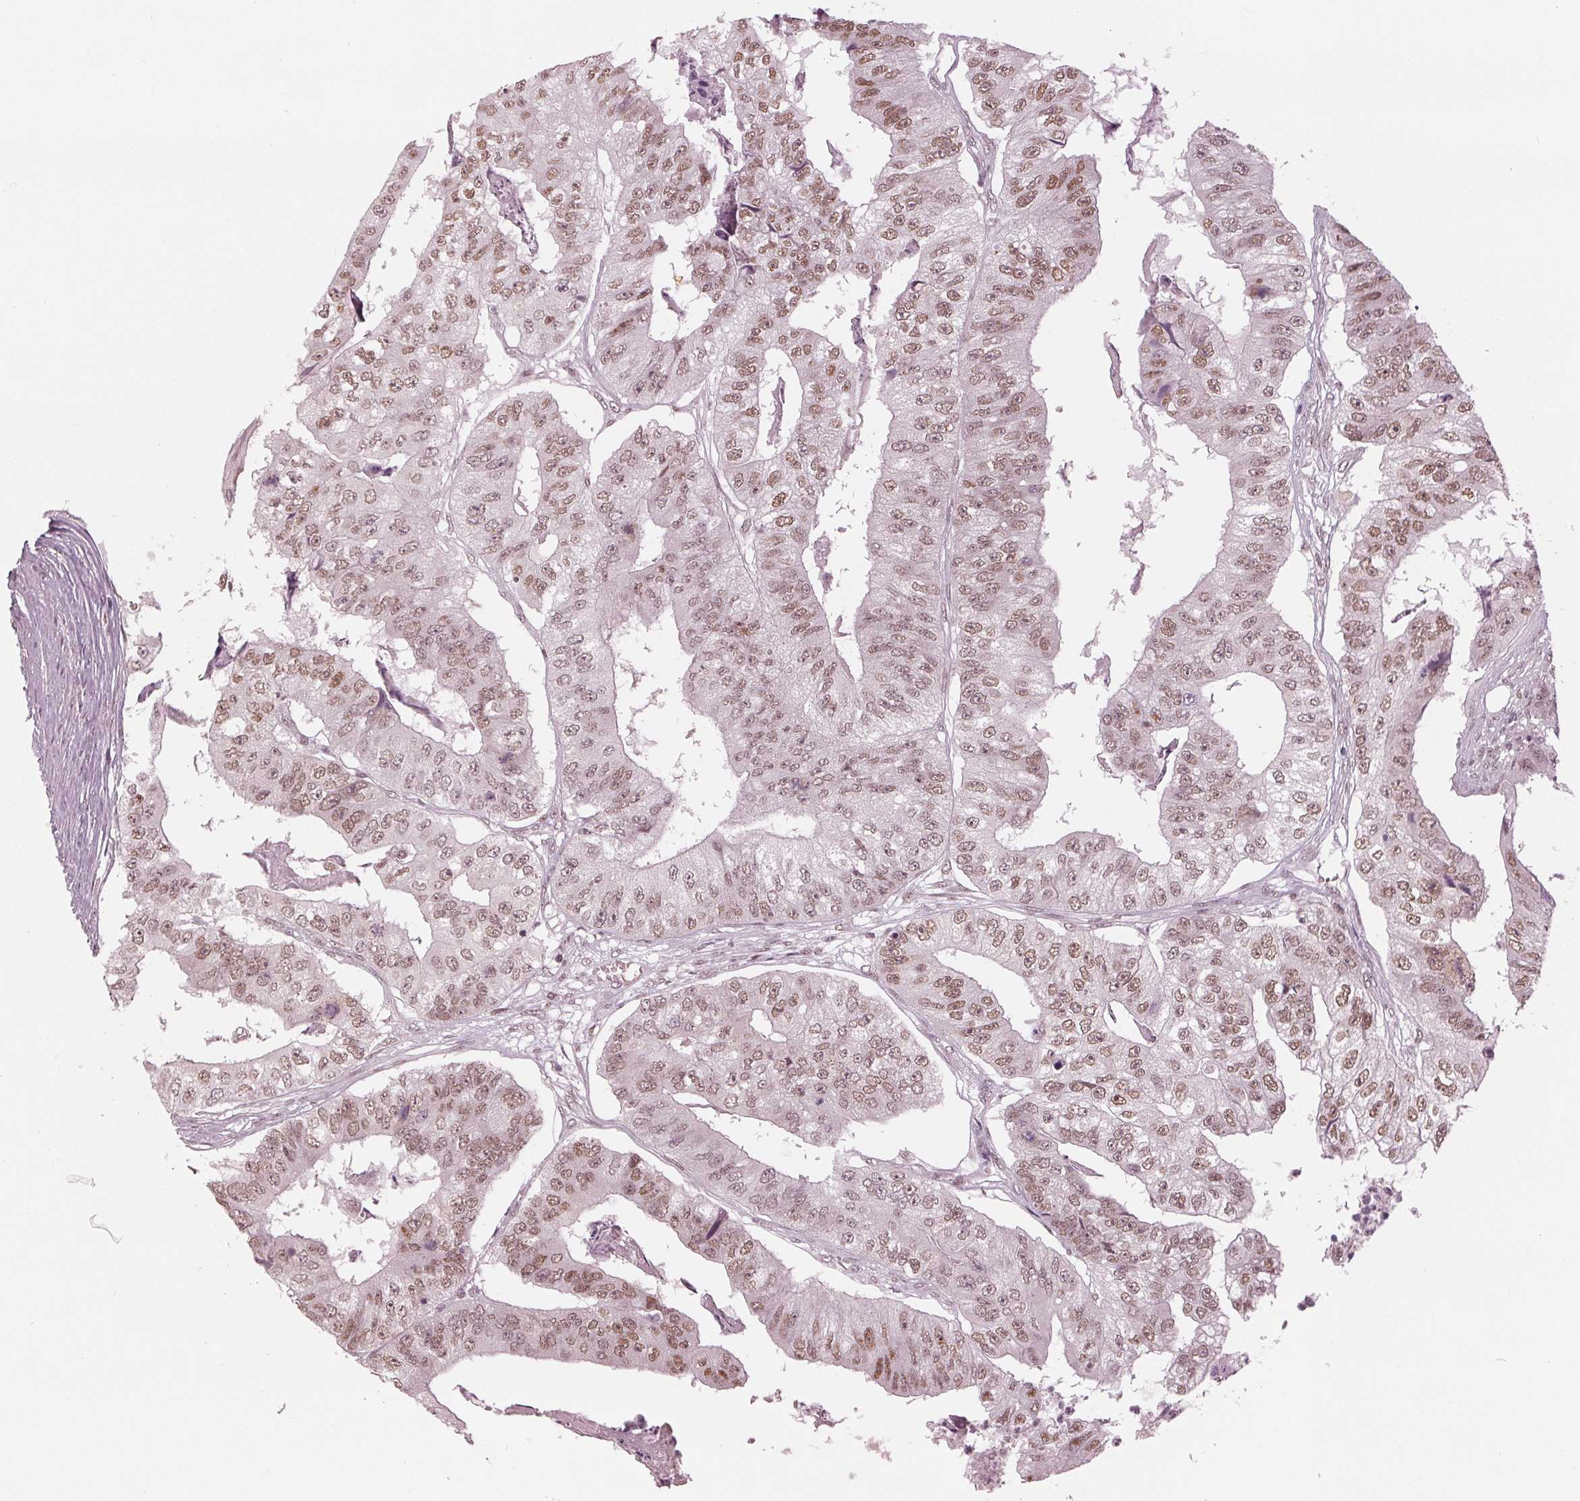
{"staining": {"intensity": "moderate", "quantity": "25%-75%", "location": "nuclear"}, "tissue": "colorectal cancer", "cell_type": "Tumor cells", "image_type": "cancer", "snomed": [{"axis": "morphology", "description": "Adenocarcinoma, NOS"}, {"axis": "topography", "description": "Colon"}], "caption": "Colorectal cancer stained with immunohistochemistry (IHC) shows moderate nuclear positivity in approximately 25%-75% of tumor cells.", "gene": "DNMT3L", "patient": {"sex": "female", "age": 67}}